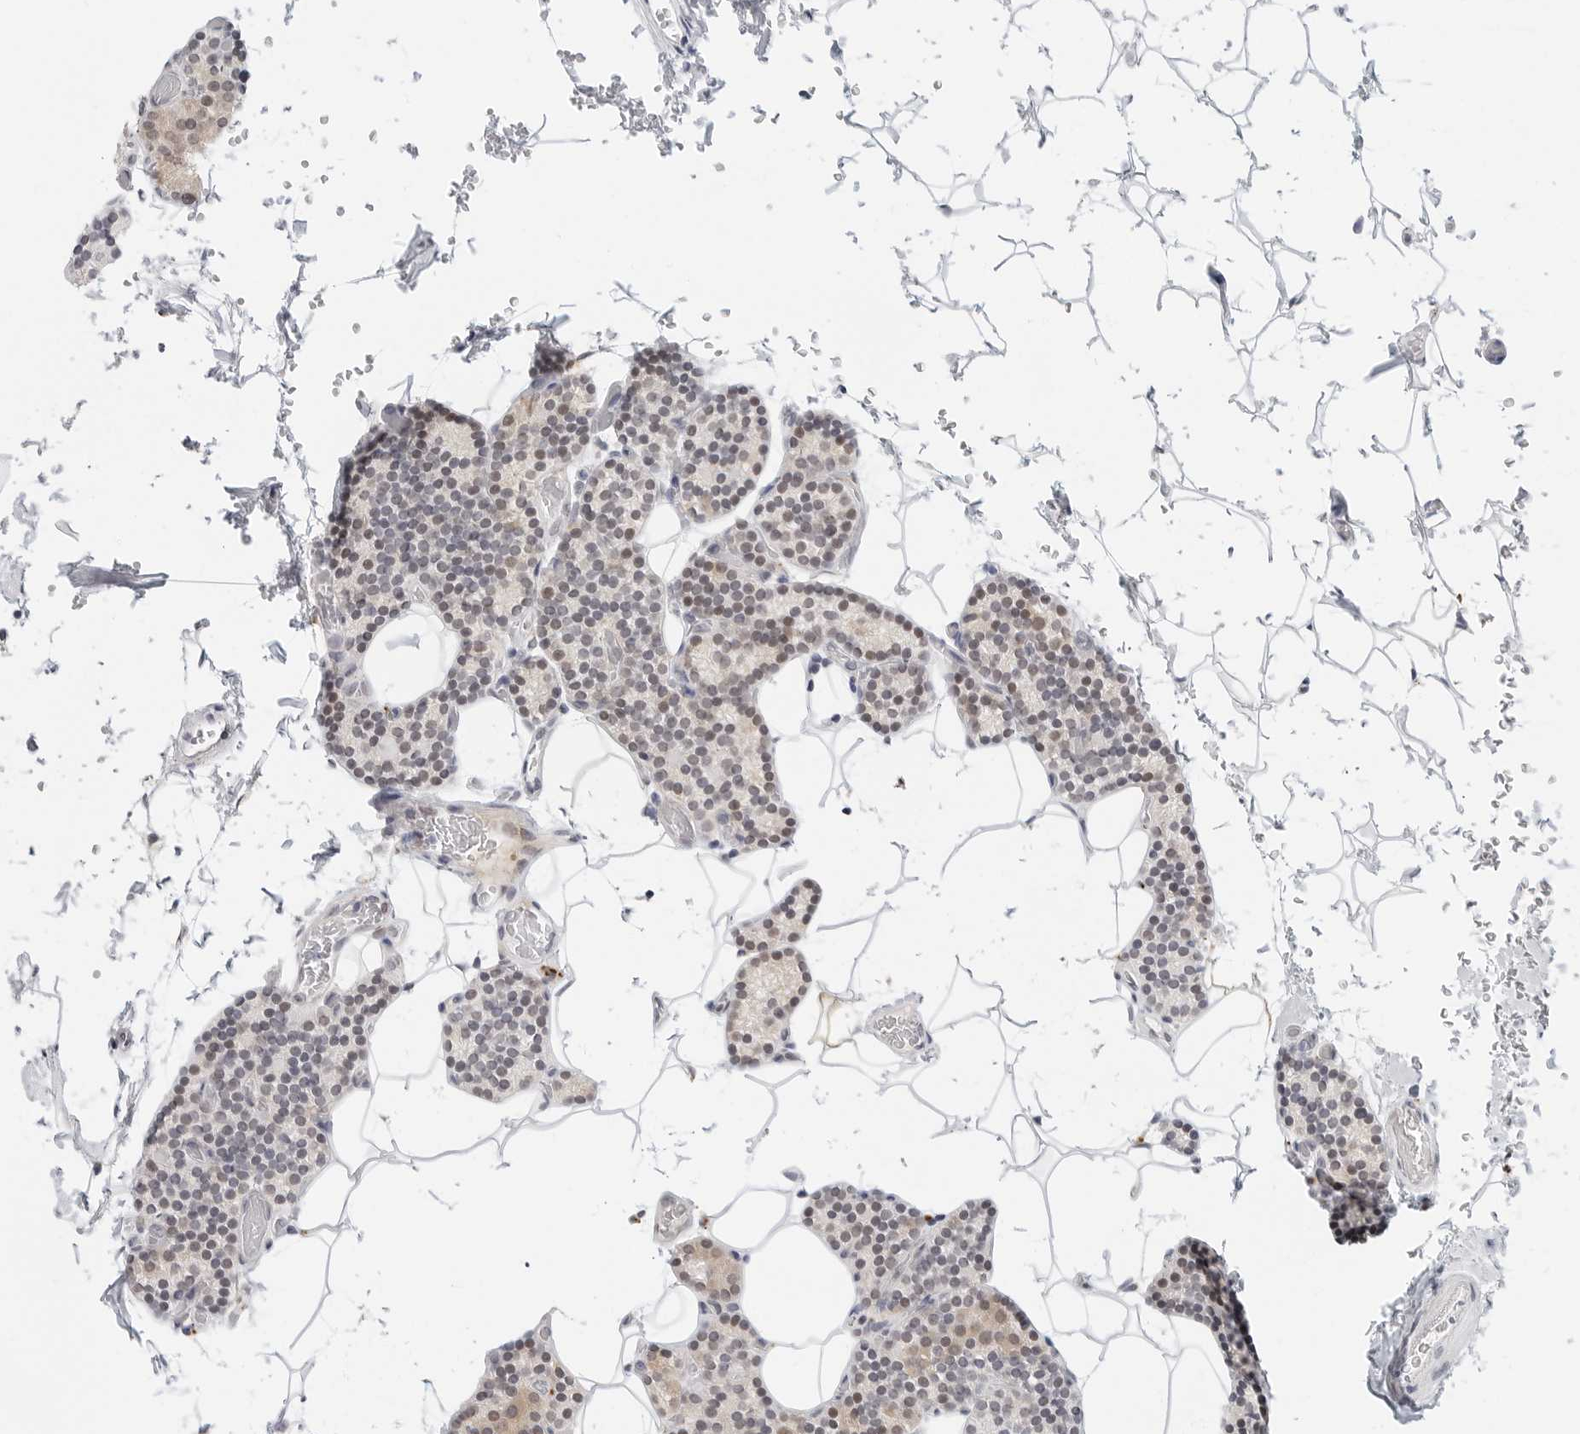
{"staining": {"intensity": "weak", "quantity": "25%-75%", "location": "cytoplasmic/membranous,nuclear"}, "tissue": "parathyroid gland", "cell_type": "Glandular cells", "image_type": "normal", "snomed": [{"axis": "morphology", "description": "Normal tissue, NOS"}, {"axis": "topography", "description": "Parathyroid gland"}], "caption": "Glandular cells display weak cytoplasmic/membranous,nuclear staining in approximately 25%-75% of cells in normal parathyroid gland.", "gene": "TSEN2", "patient": {"sex": "male", "age": 52}}